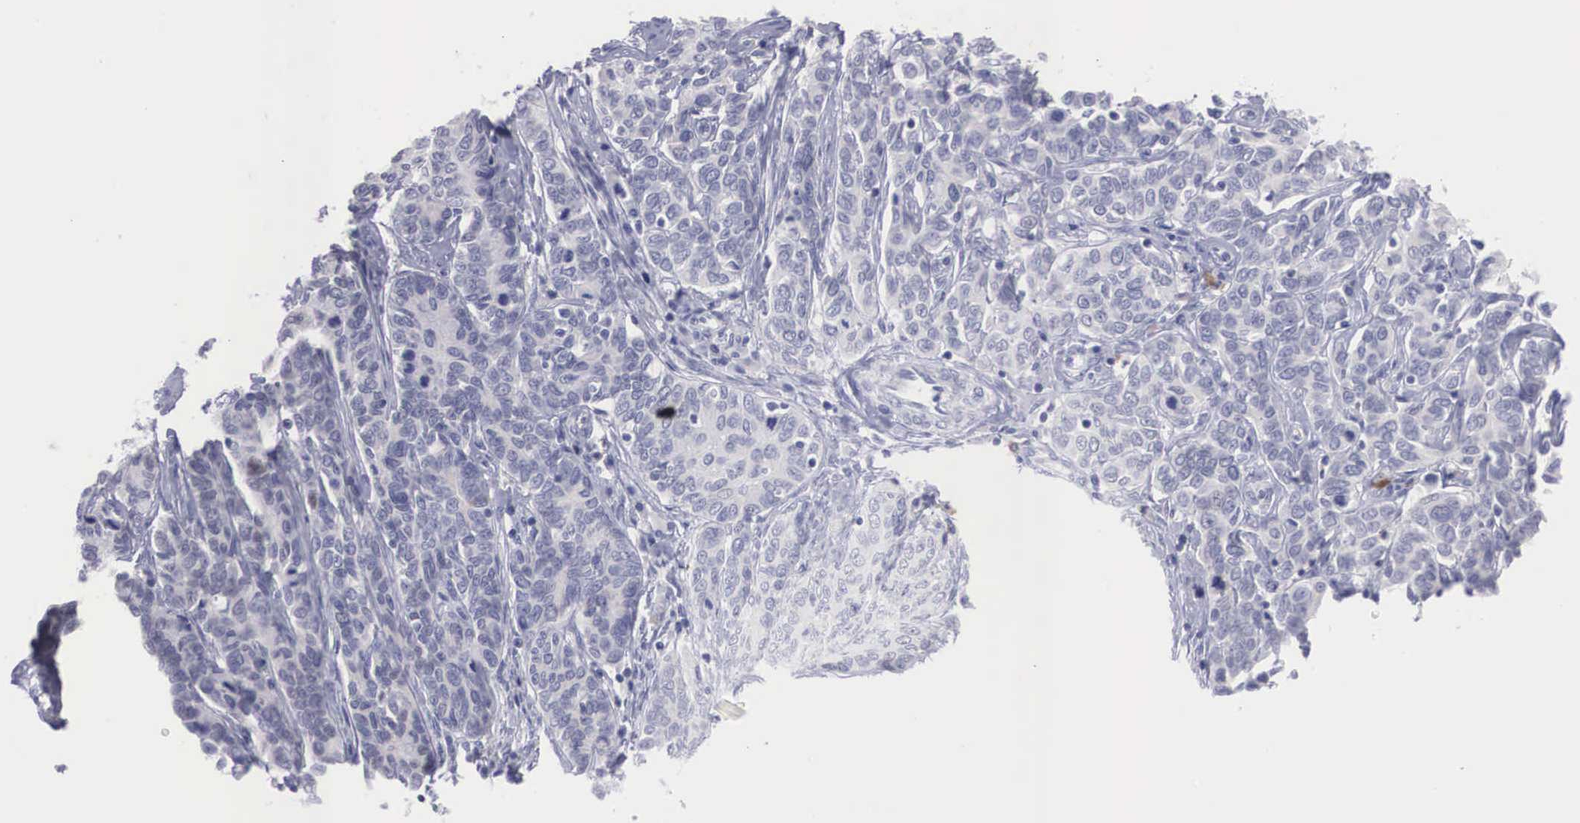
{"staining": {"intensity": "negative", "quantity": "none", "location": "none"}, "tissue": "cervical cancer", "cell_type": "Tumor cells", "image_type": "cancer", "snomed": [{"axis": "morphology", "description": "Squamous cell carcinoma, NOS"}, {"axis": "topography", "description": "Cervix"}], "caption": "Immunohistochemistry (IHC) histopathology image of neoplastic tissue: squamous cell carcinoma (cervical) stained with DAB (3,3'-diaminobenzidine) displays no significant protein staining in tumor cells.", "gene": "REPS2", "patient": {"sex": "female", "age": 38}}